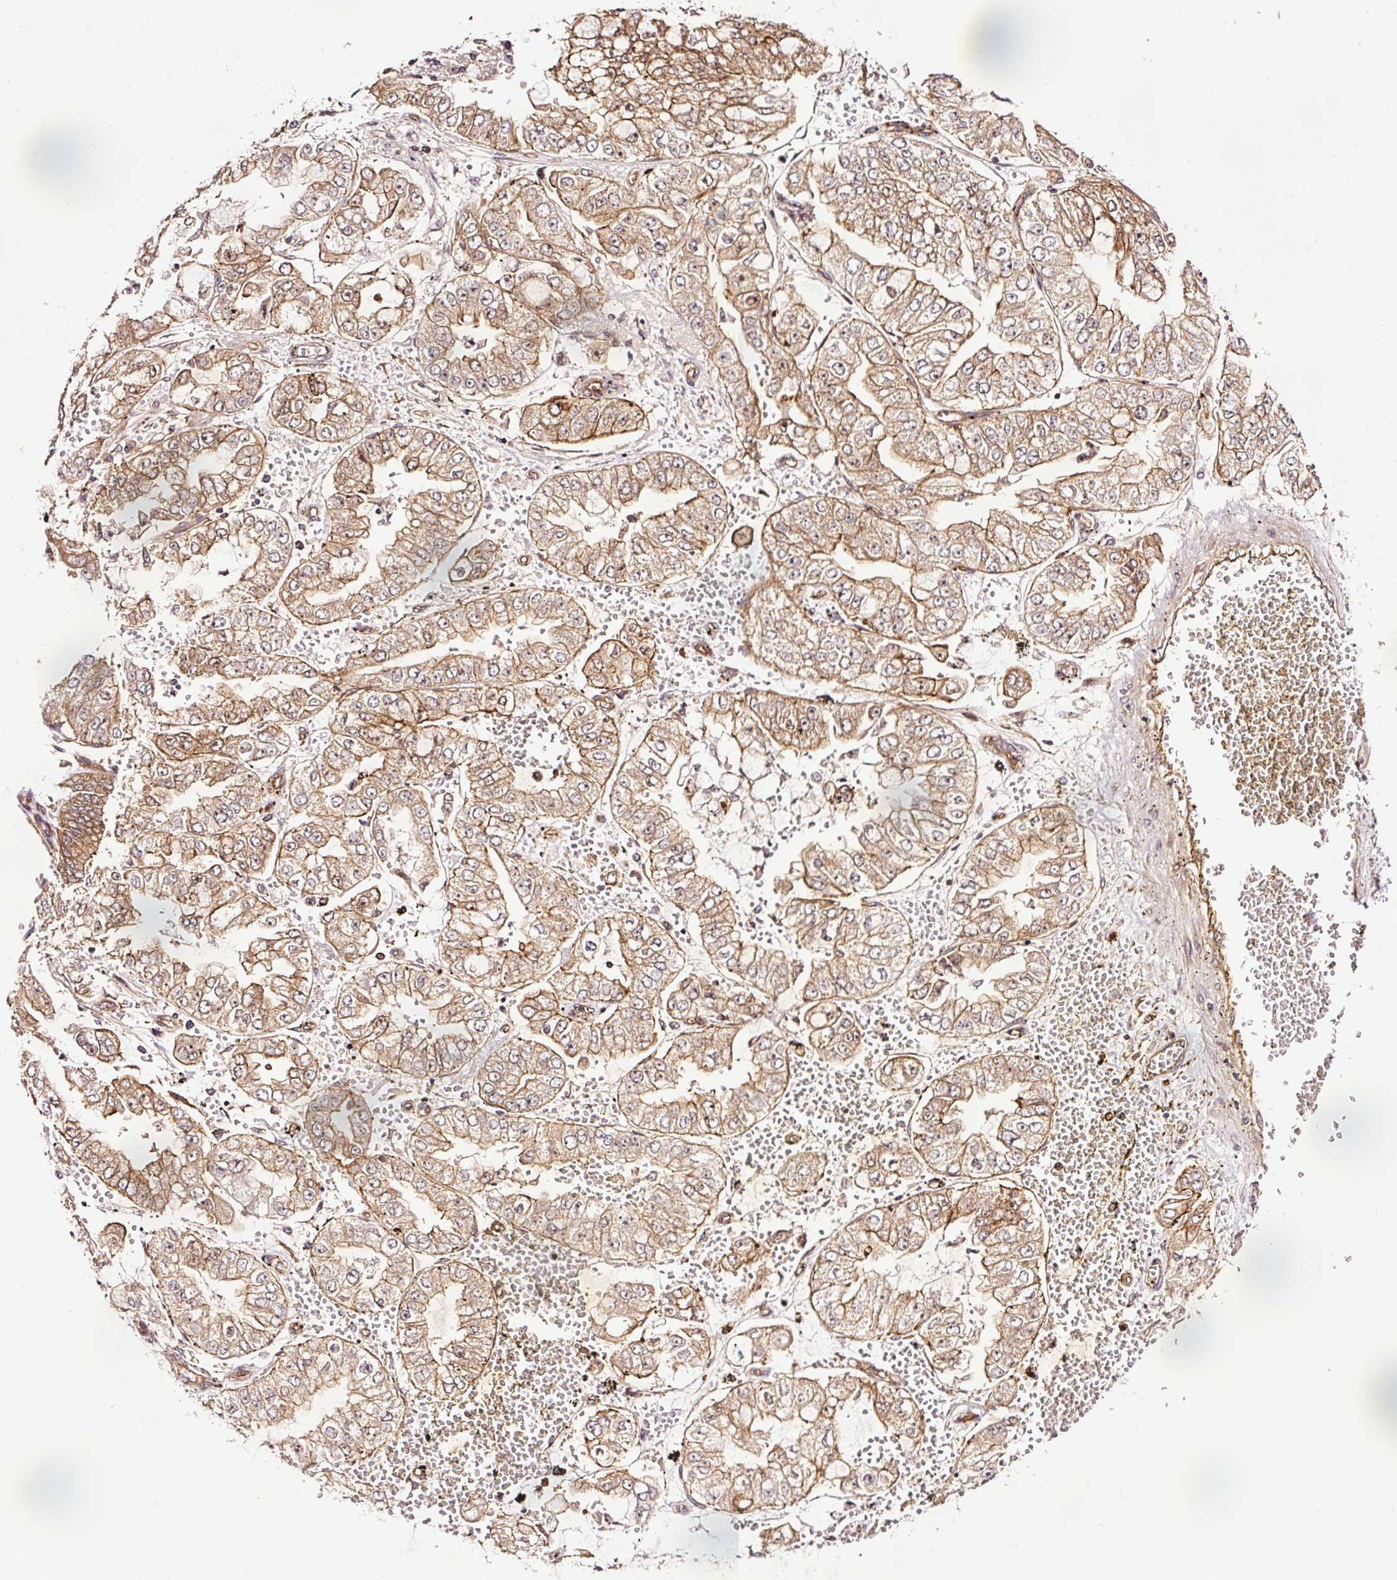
{"staining": {"intensity": "moderate", "quantity": ">75%", "location": "cytoplasmic/membranous"}, "tissue": "stomach cancer", "cell_type": "Tumor cells", "image_type": "cancer", "snomed": [{"axis": "morphology", "description": "Adenocarcinoma, NOS"}, {"axis": "topography", "description": "Stomach"}], "caption": "About >75% of tumor cells in human stomach cancer (adenocarcinoma) reveal moderate cytoplasmic/membranous protein positivity as visualized by brown immunohistochemical staining.", "gene": "METAP1", "patient": {"sex": "male", "age": 76}}